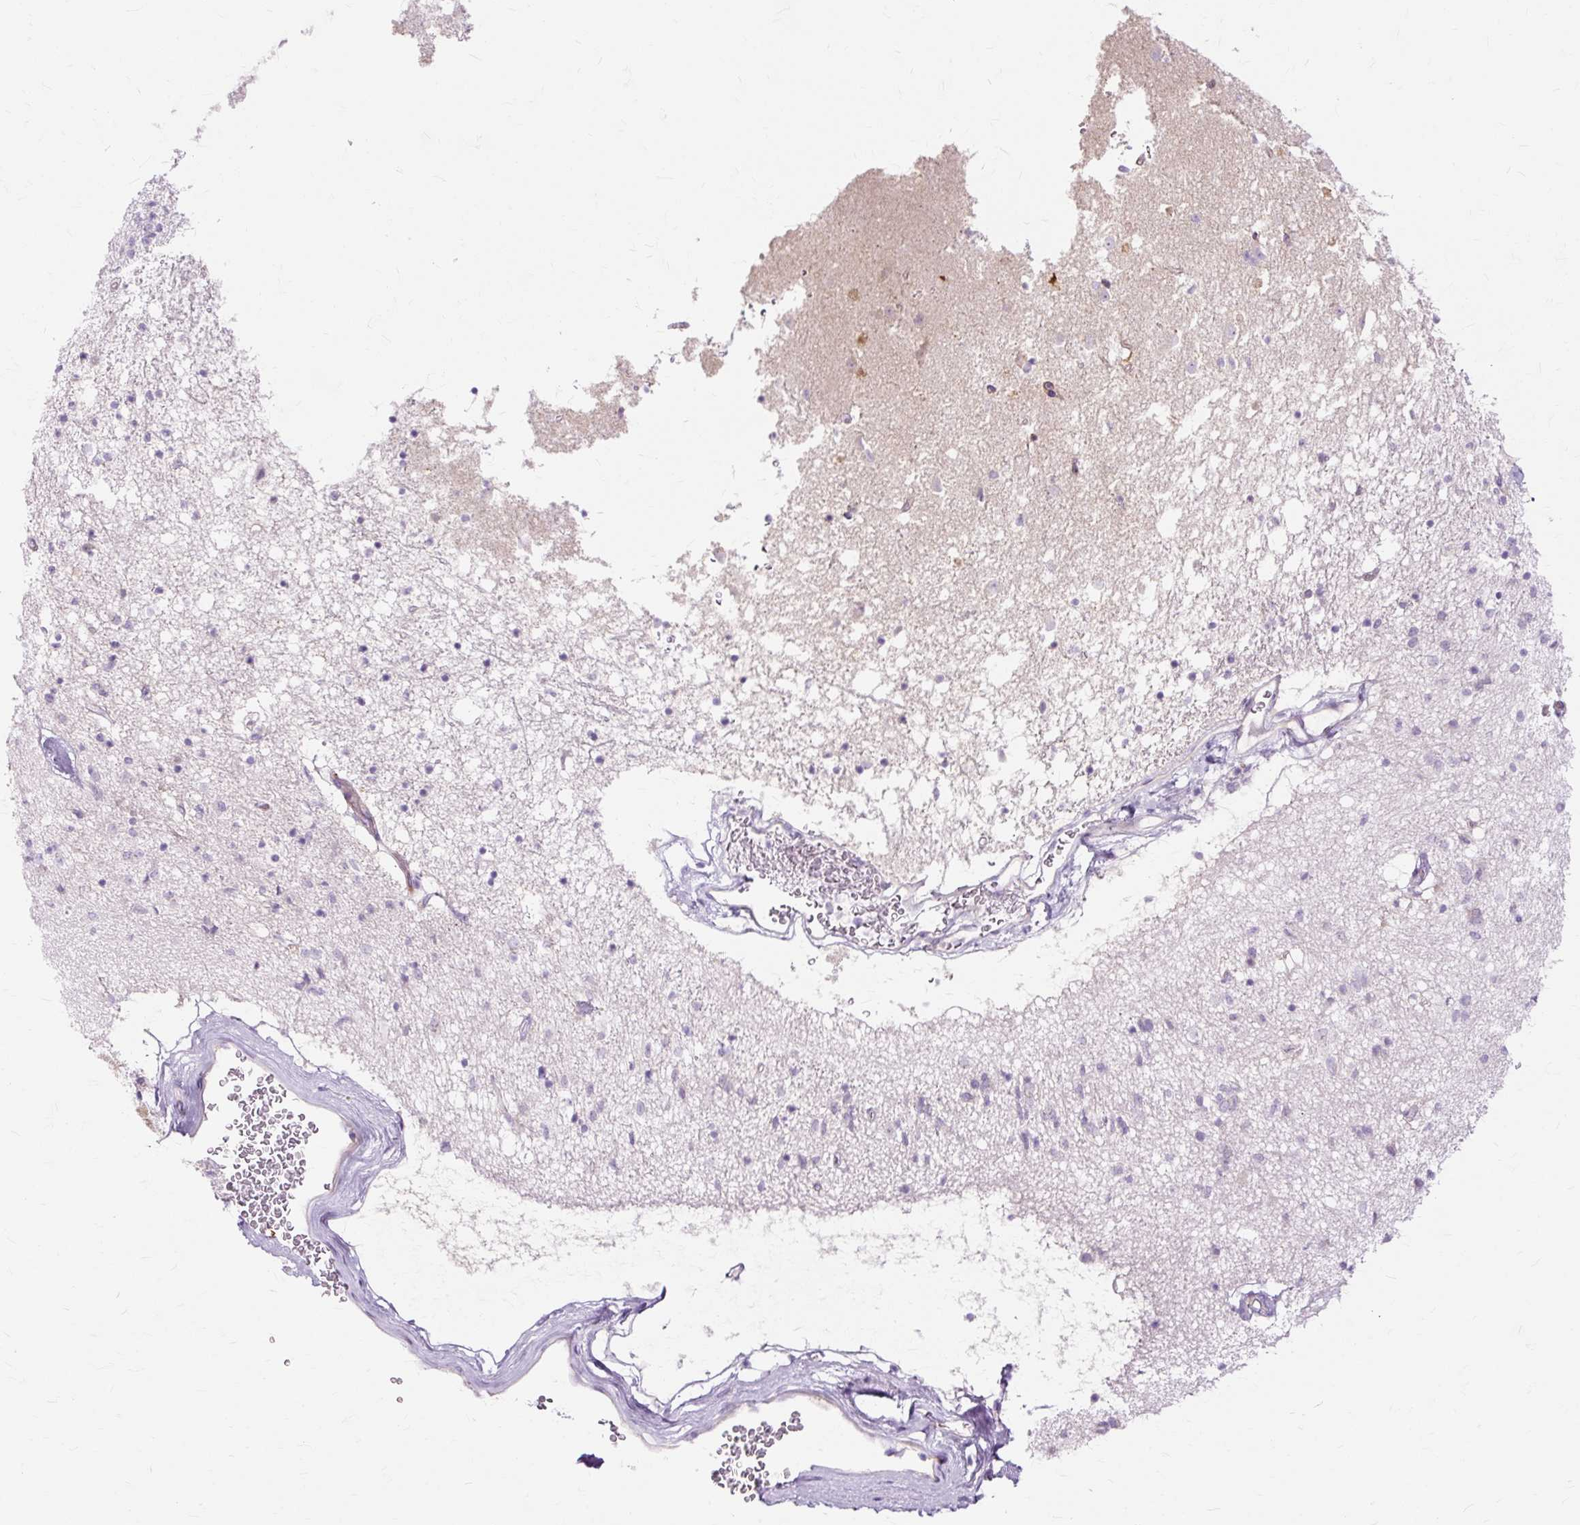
{"staining": {"intensity": "moderate", "quantity": "<25%", "location": "cytoplasmic/membranous"}, "tissue": "caudate", "cell_type": "Glial cells", "image_type": "normal", "snomed": [{"axis": "morphology", "description": "Normal tissue, NOS"}, {"axis": "topography", "description": "Lateral ventricle wall"}], "caption": "Moderate cytoplasmic/membranous expression for a protein is appreciated in approximately <25% of glial cells of benign caudate using IHC.", "gene": "DCTN4", "patient": {"sex": "male", "age": 58}}